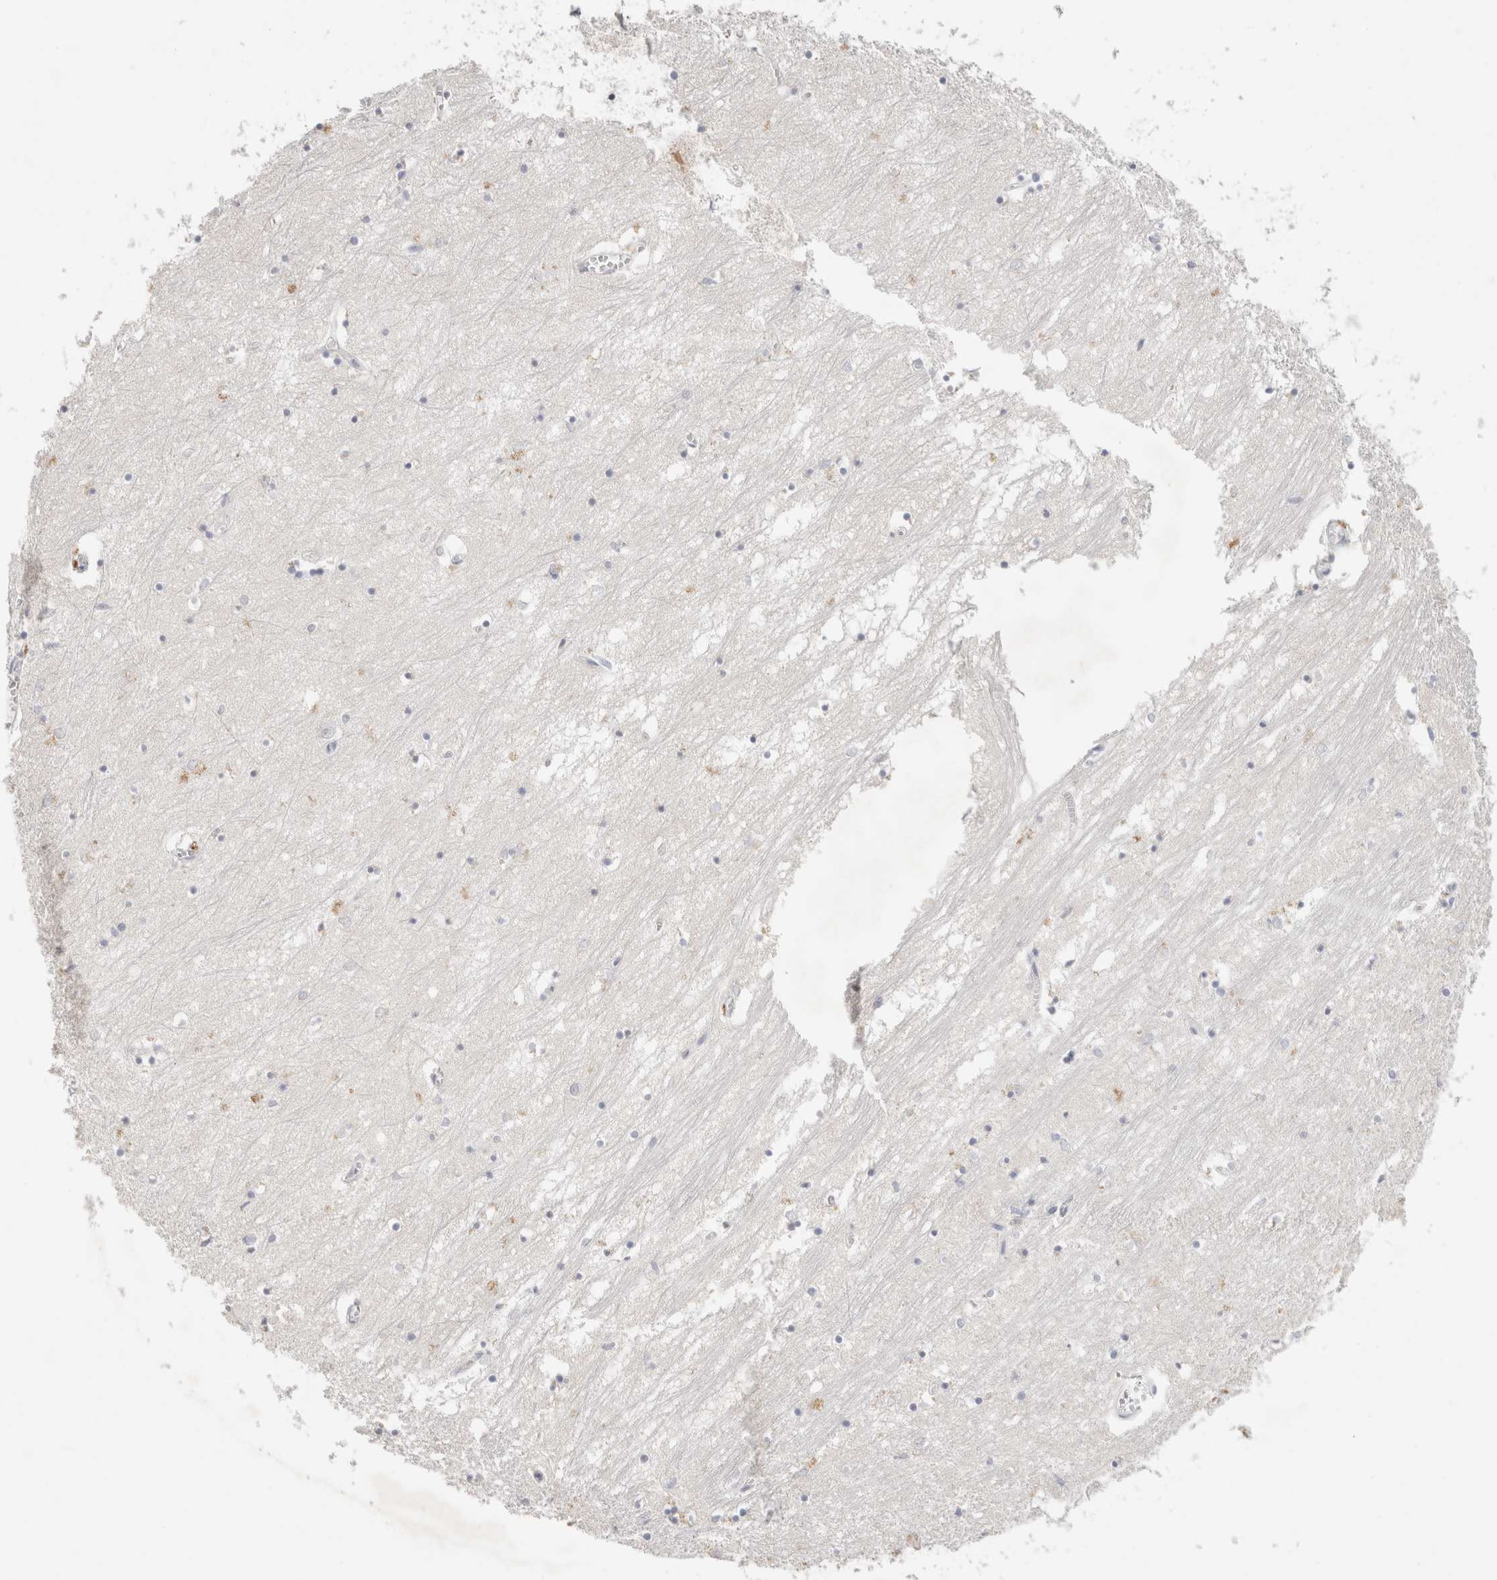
{"staining": {"intensity": "negative", "quantity": "none", "location": "none"}, "tissue": "hippocampus", "cell_type": "Glial cells", "image_type": "normal", "snomed": [{"axis": "morphology", "description": "Normal tissue, NOS"}, {"axis": "topography", "description": "Hippocampus"}], "caption": "A high-resolution histopathology image shows IHC staining of normal hippocampus, which exhibits no significant positivity in glial cells.", "gene": "MPP2", "patient": {"sex": "male", "age": 70}}